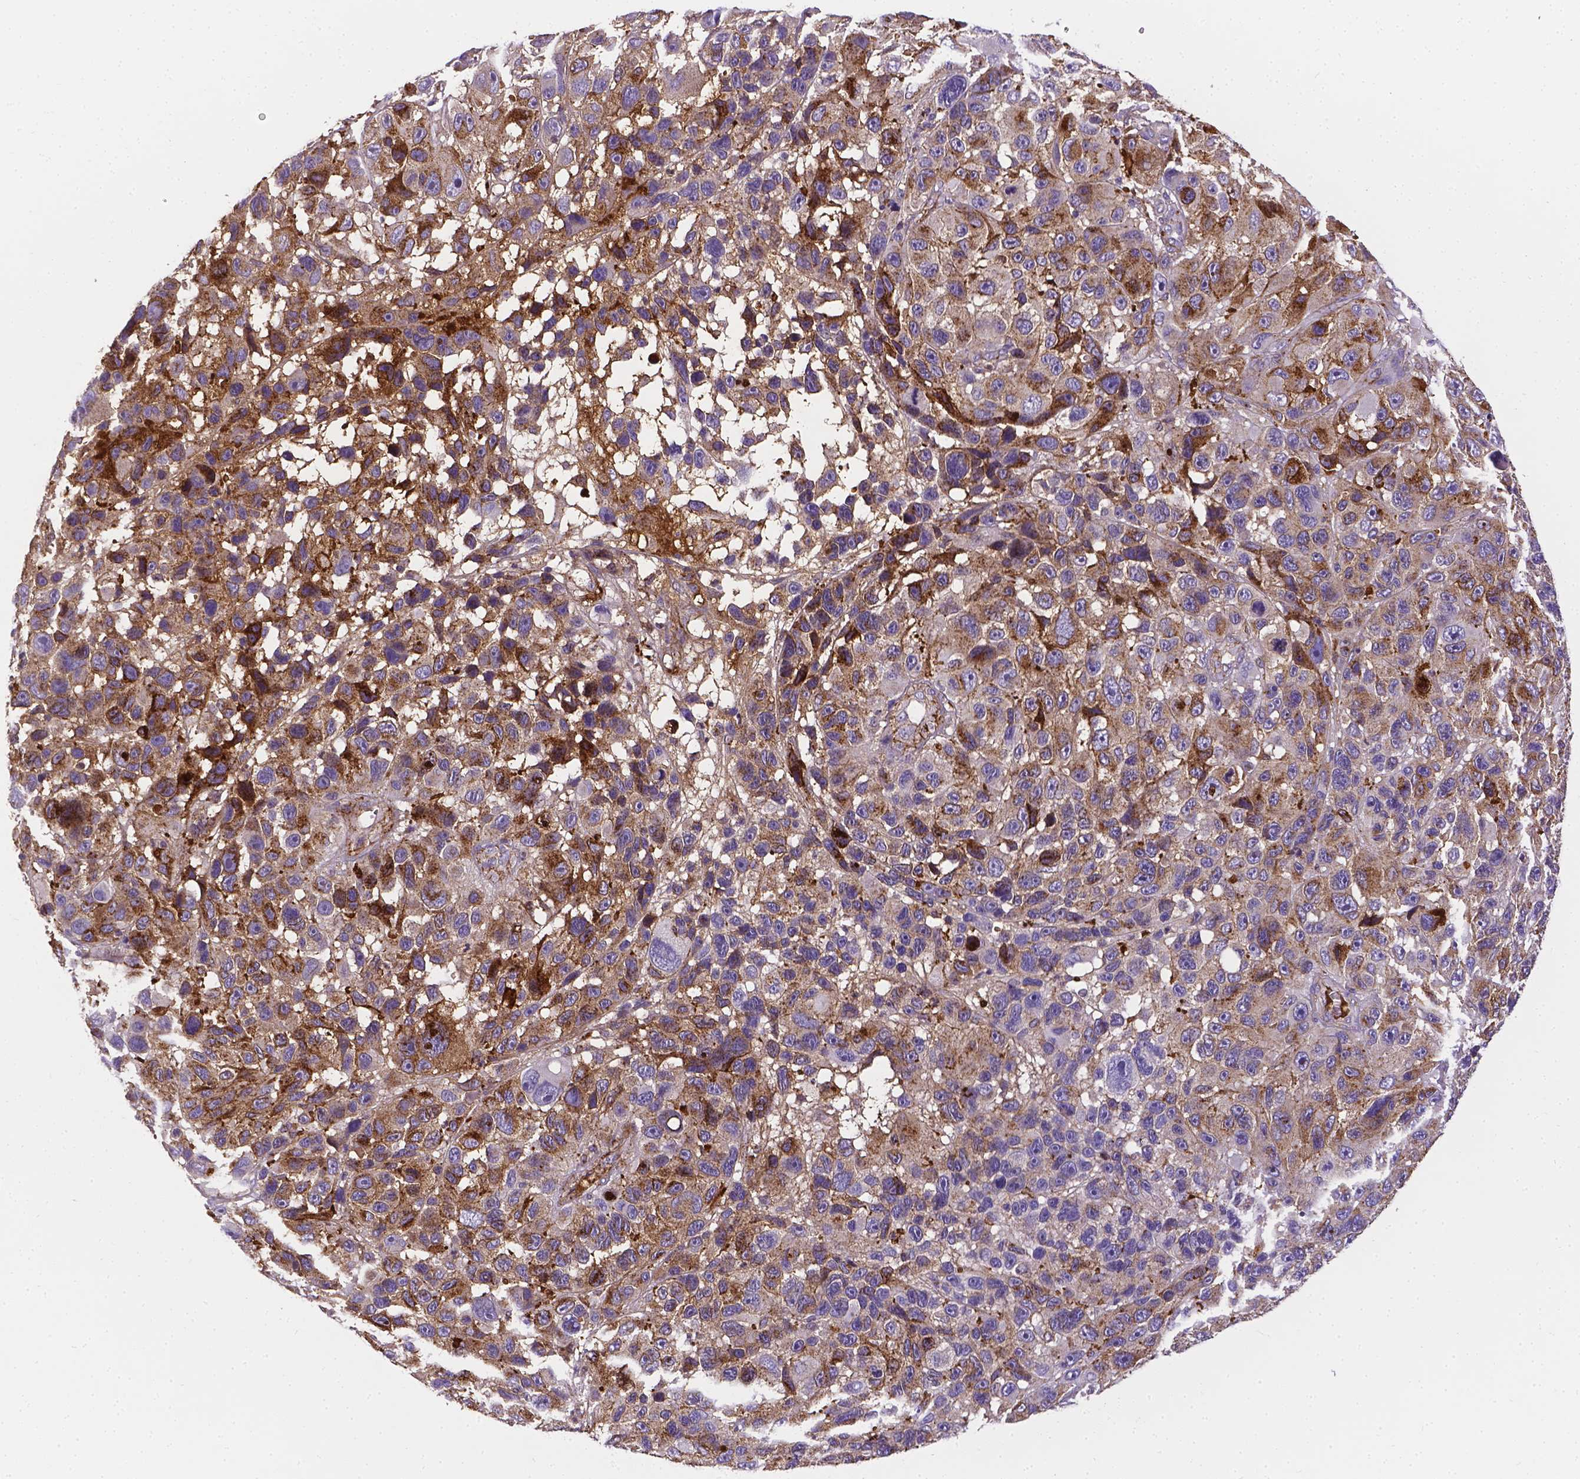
{"staining": {"intensity": "moderate", "quantity": "25%-75%", "location": "cytoplasmic/membranous"}, "tissue": "melanoma", "cell_type": "Tumor cells", "image_type": "cancer", "snomed": [{"axis": "morphology", "description": "Malignant melanoma, NOS"}, {"axis": "topography", "description": "Skin"}], "caption": "Melanoma stained for a protein (brown) displays moderate cytoplasmic/membranous positive positivity in about 25%-75% of tumor cells.", "gene": "APOE", "patient": {"sex": "male", "age": 53}}